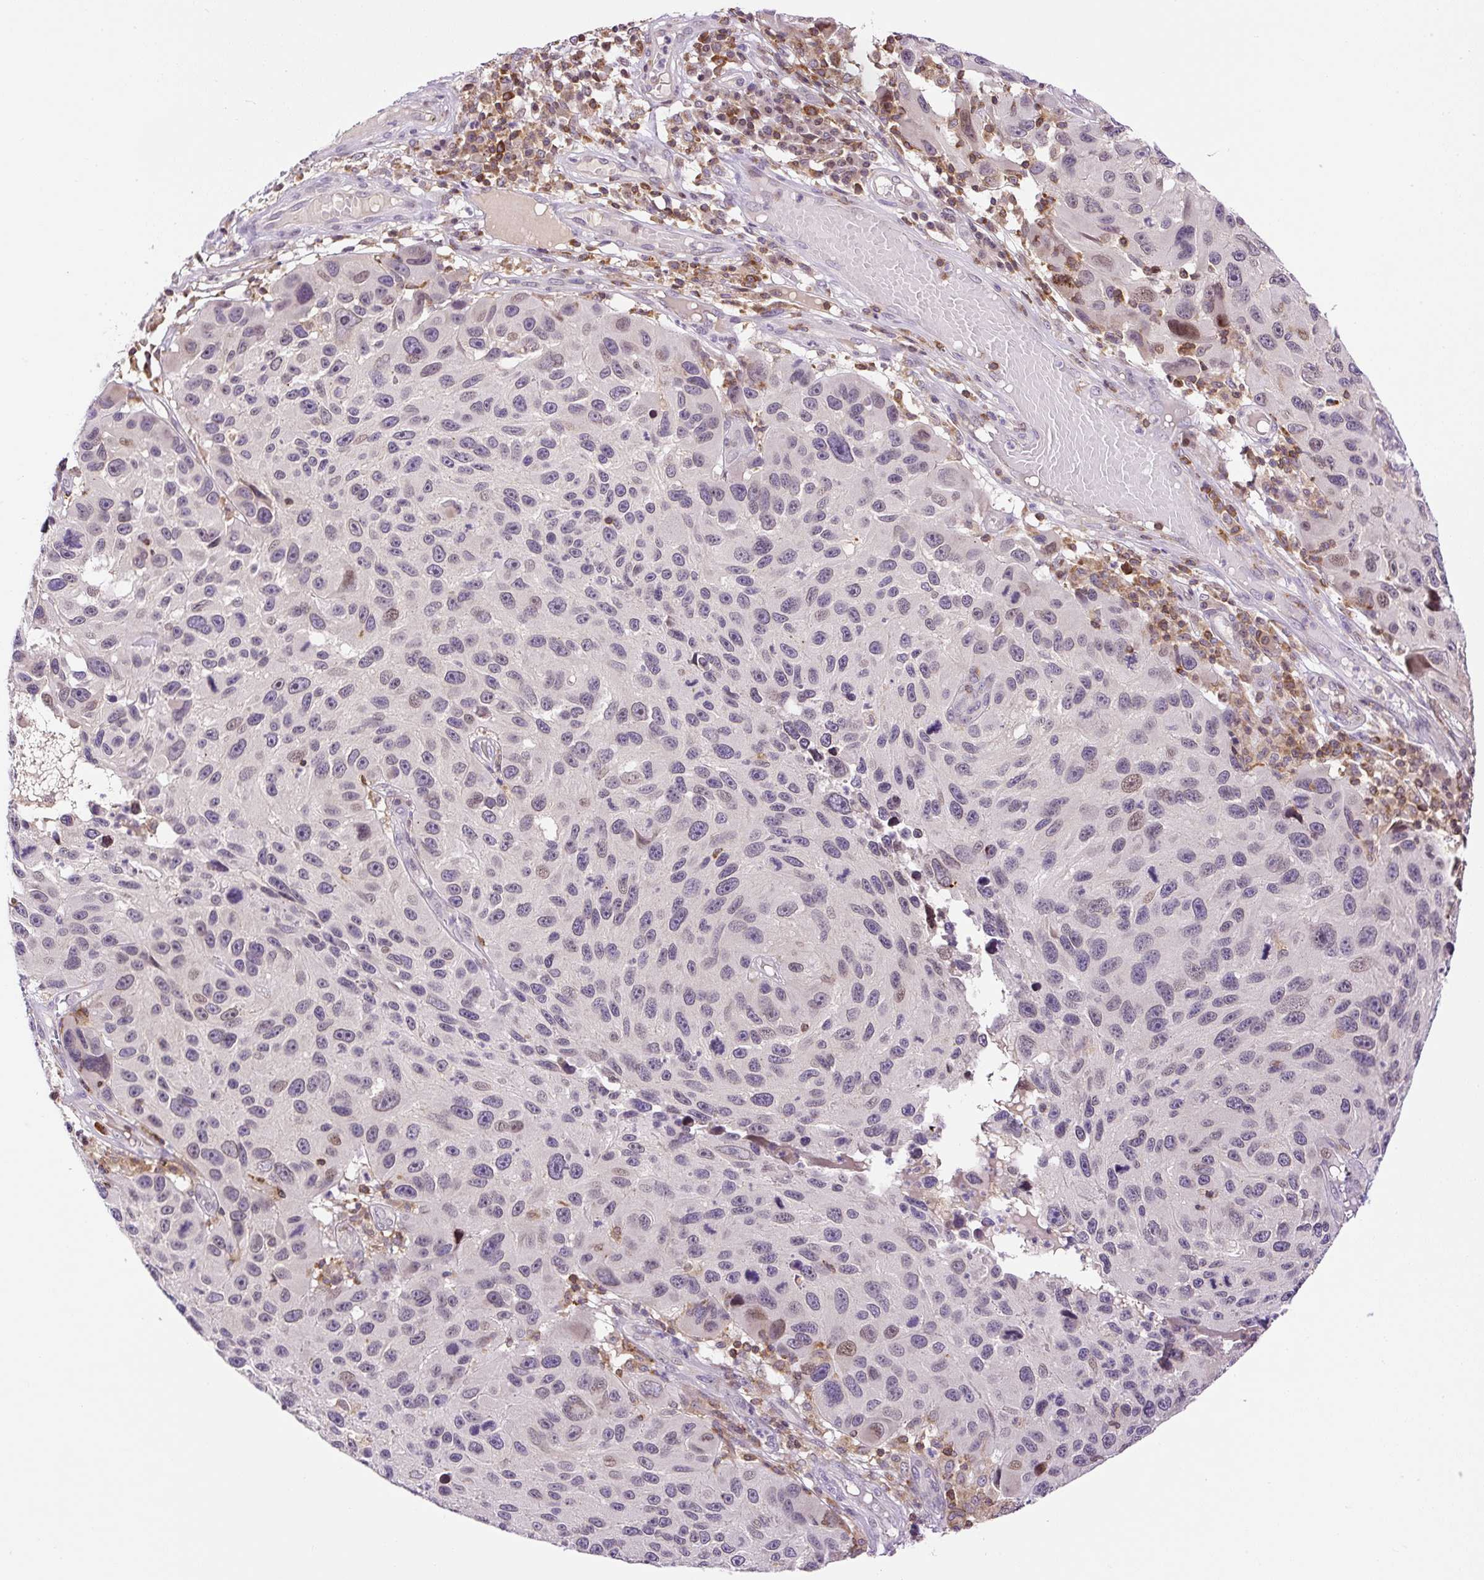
{"staining": {"intensity": "moderate", "quantity": "<25%", "location": "nuclear"}, "tissue": "melanoma", "cell_type": "Tumor cells", "image_type": "cancer", "snomed": [{"axis": "morphology", "description": "Malignant melanoma, NOS"}, {"axis": "topography", "description": "Skin"}], "caption": "Malignant melanoma stained for a protein (brown) displays moderate nuclear positive expression in about <25% of tumor cells.", "gene": "CARD11", "patient": {"sex": "male", "age": 53}}